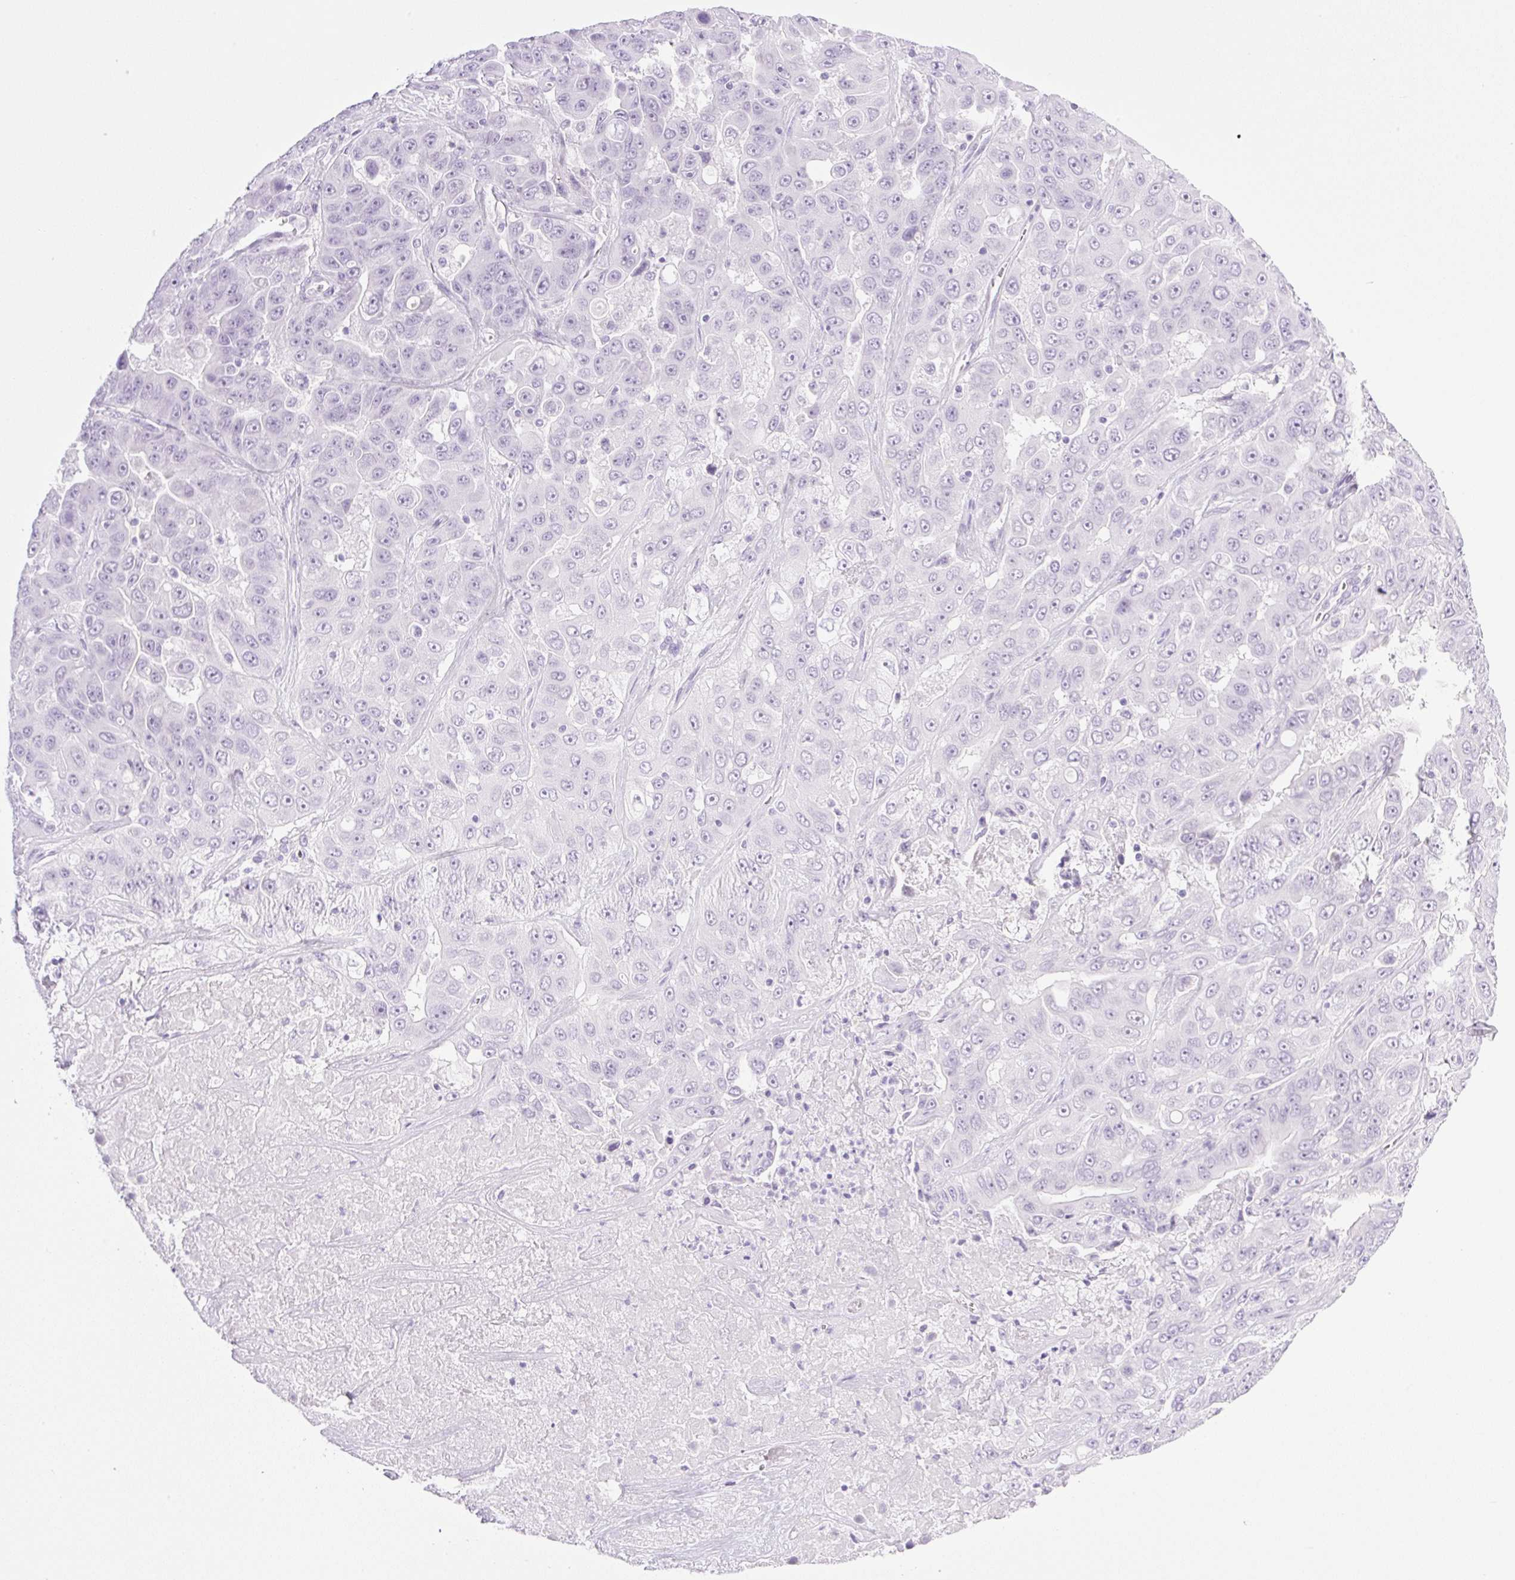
{"staining": {"intensity": "negative", "quantity": "none", "location": "none"}, "tissue": "liver cancer", "cell_type": "Tumor cells", "image_type": "cancer", "snomed": [{"axis": "morphology", "description": "Cholangiocarcinoma"}, {"axis": "topography", "description": "Liver"}], "caption": "Immunohistochemistry histopathology image of liver cholangiocarcinoma stained for a protein (brown), which reveals no expression in tumor cells. Nuclei are stained in blue.", "gene": "SPRR4", "patient": {"sex": "female", "age": 52}}